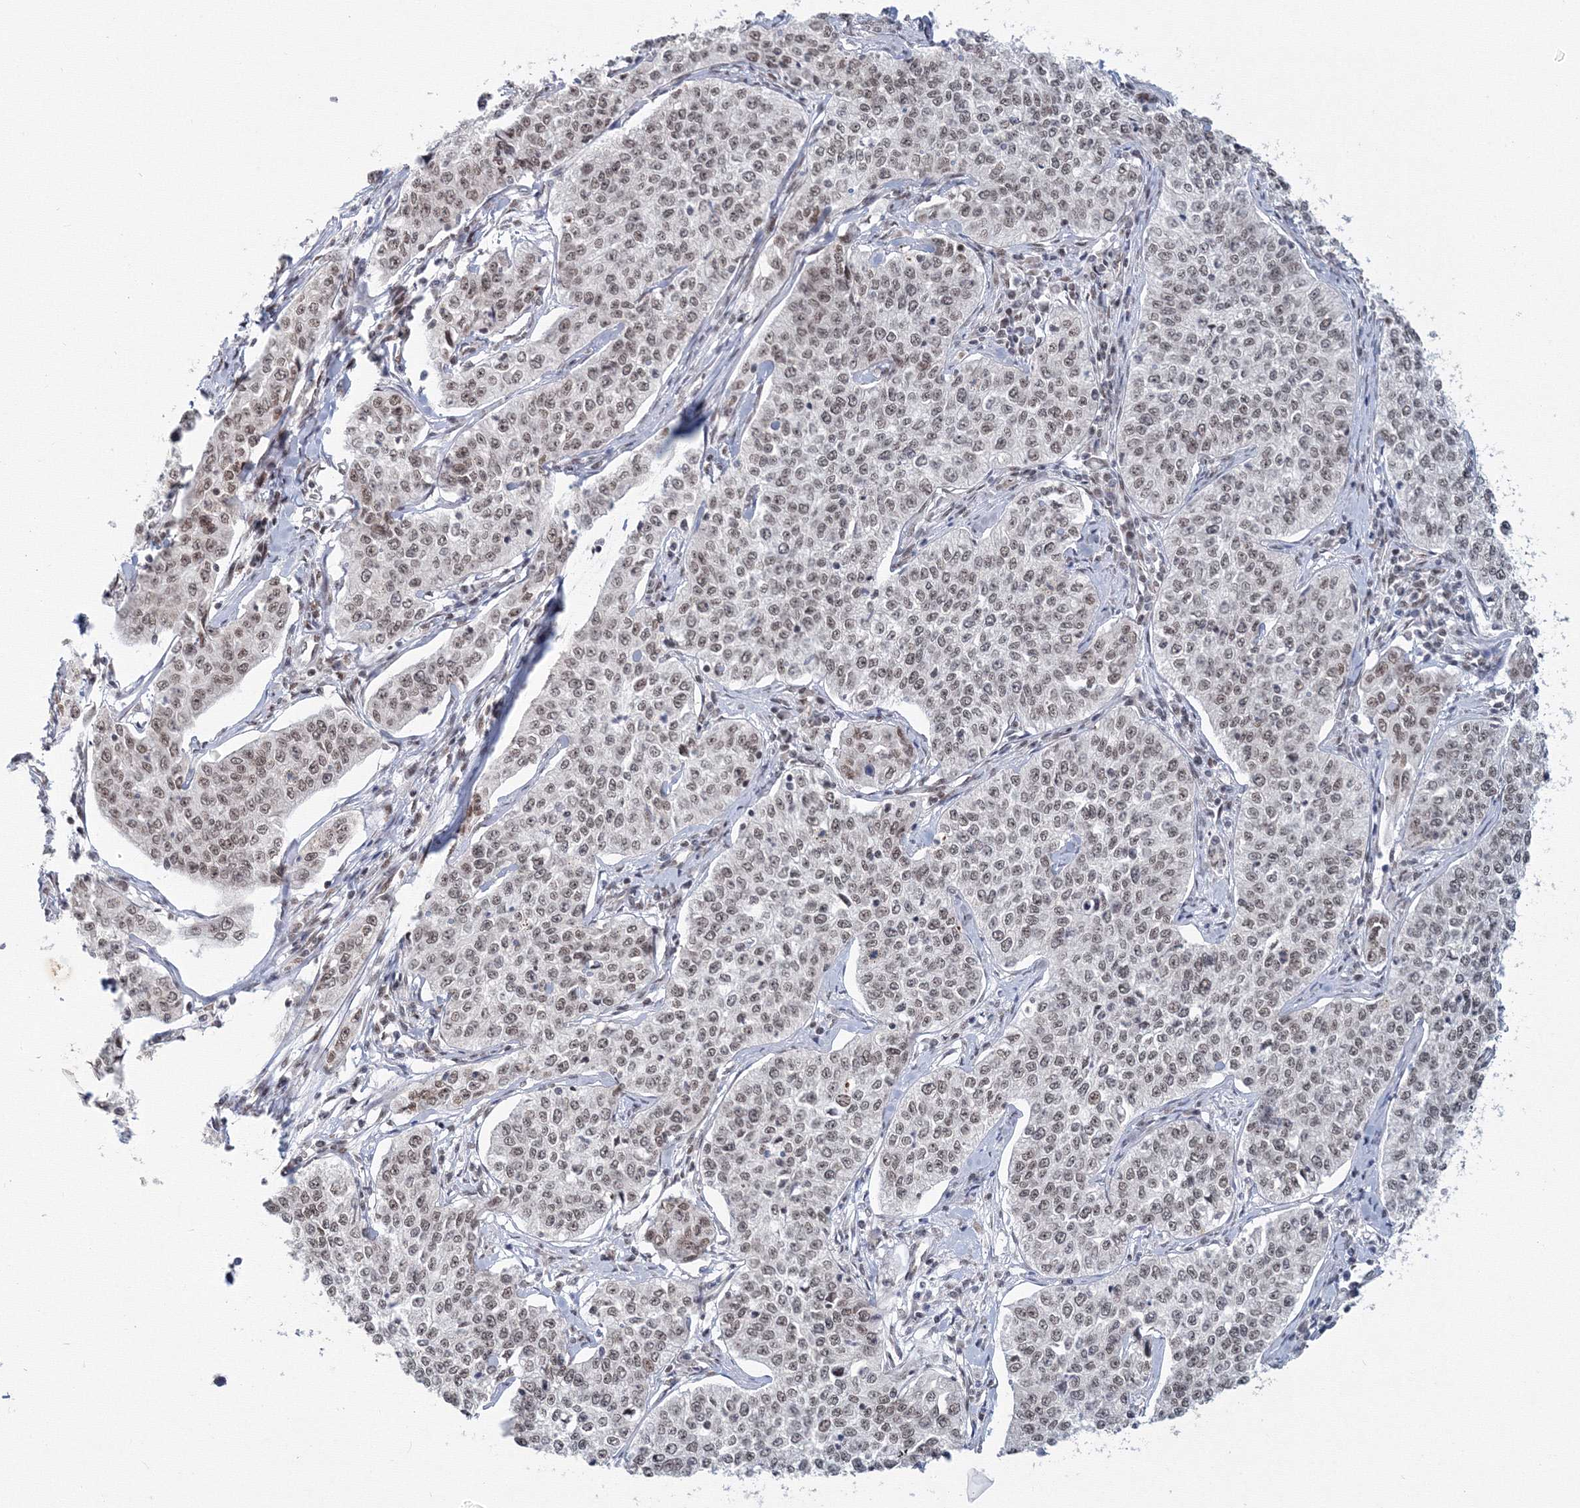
{"staining": {"intensity": "weak", "quantity": ">75%", "location": "nuclear"}, "tissue": "cervical cancer", "cell_type": "Tumor cells", "image_type": "cancer", "snomed": [{"axis": "morphology", "description": "Squamous cell carcinoma, NOS"}, {"axis": "topography", "description": "Cervix"}], "caption": "Human squamous cell carcinoma (cervical) stained for a protein (brown) displays weak nuclear positive positivity in approximately >75% of tumor cells.", "gene": "SF3B6", "patient": {"sex": "female", "age": 35}}